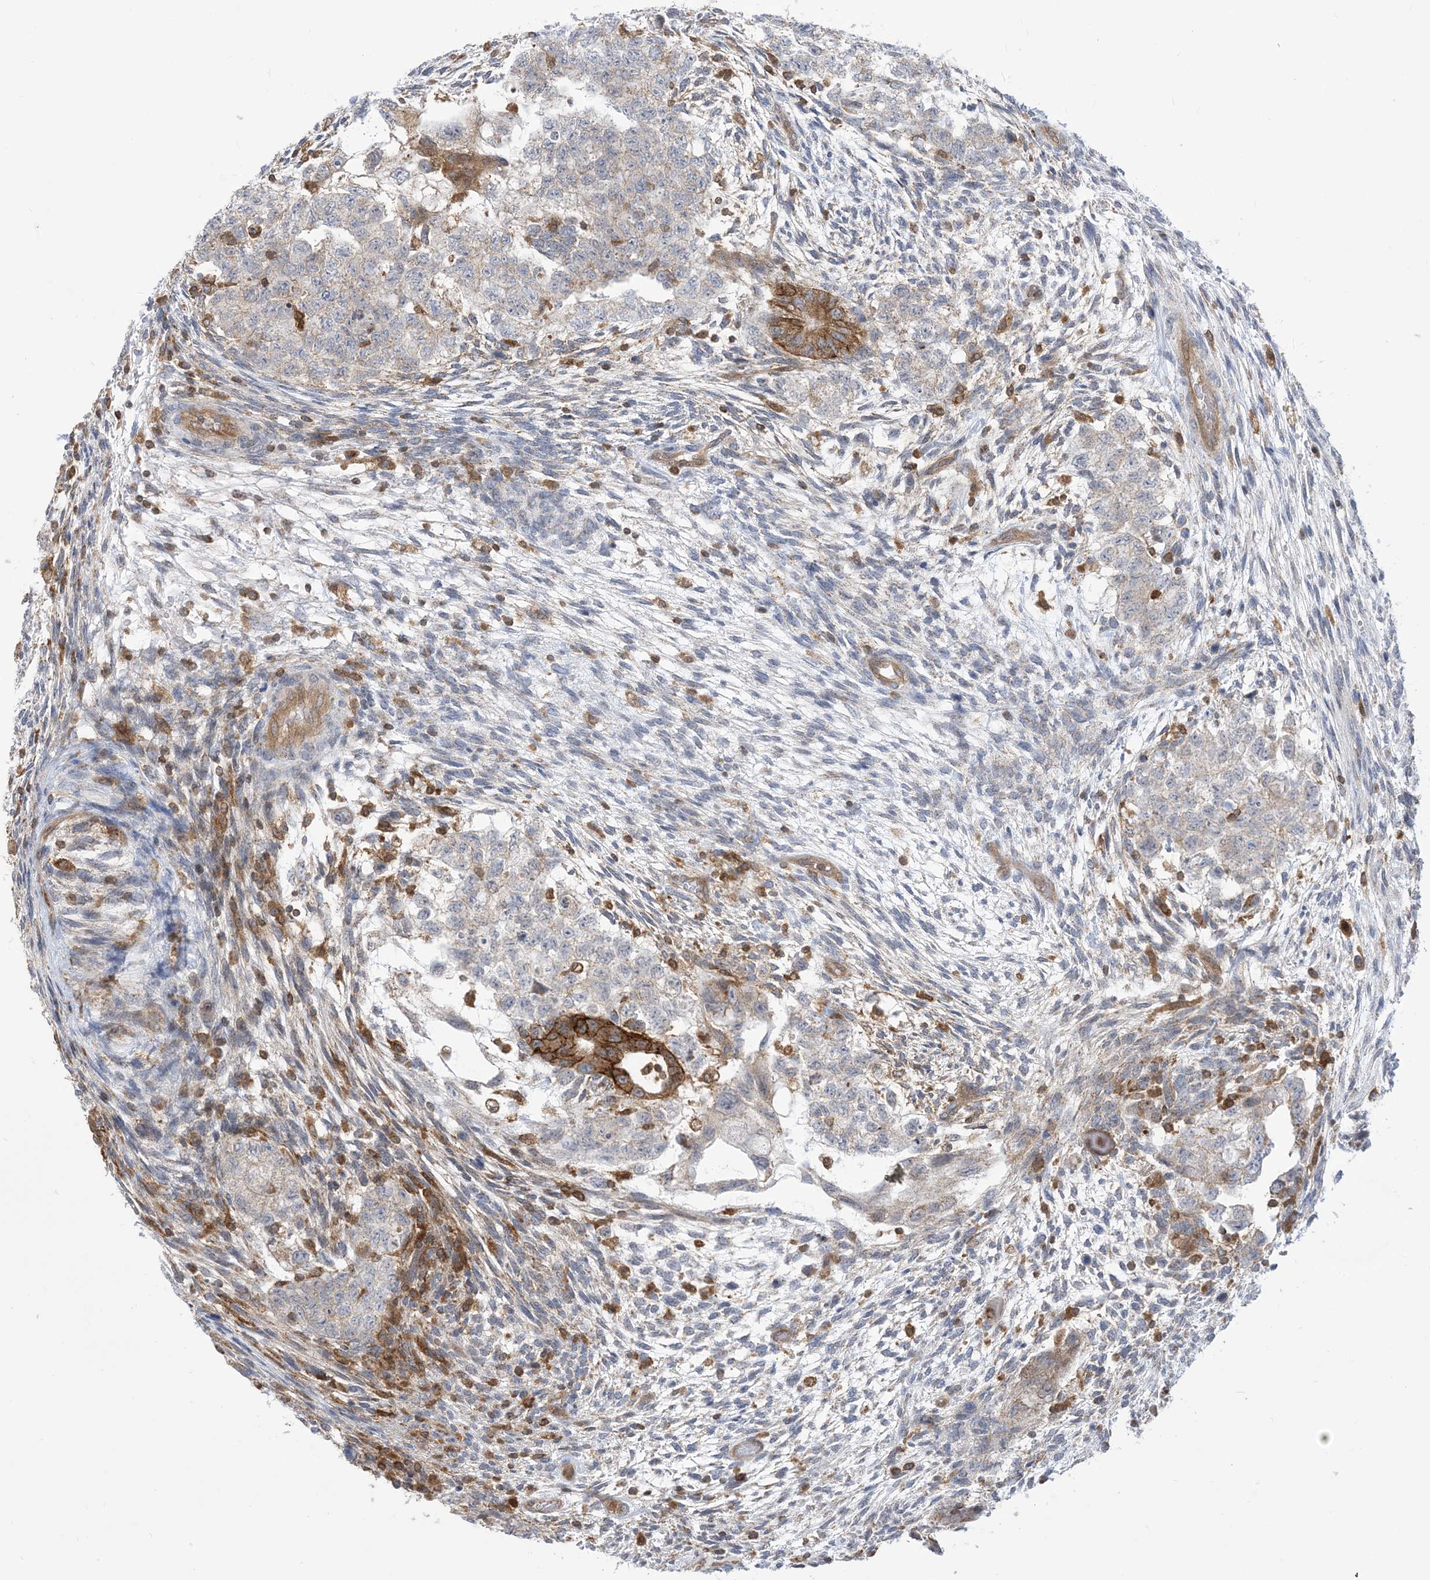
{"staining": {"intensity": "negative", "quantity": "none", "location": "none"}, "tissue": "testis cancer", "cell_type": "Tumor cells", "image_type": "cancer", "snomed": [{"axis": "morphology", "description": "Carcinoma, Embryonal, NOS"}, {"axis": "topography", "description": "Testis"}], "caption": "Tumor cells are negative for brown protein staining in embryonal carcinoma (testis).", "gene": "CASP4", "patient": {"sex": "male", "age": 36}}